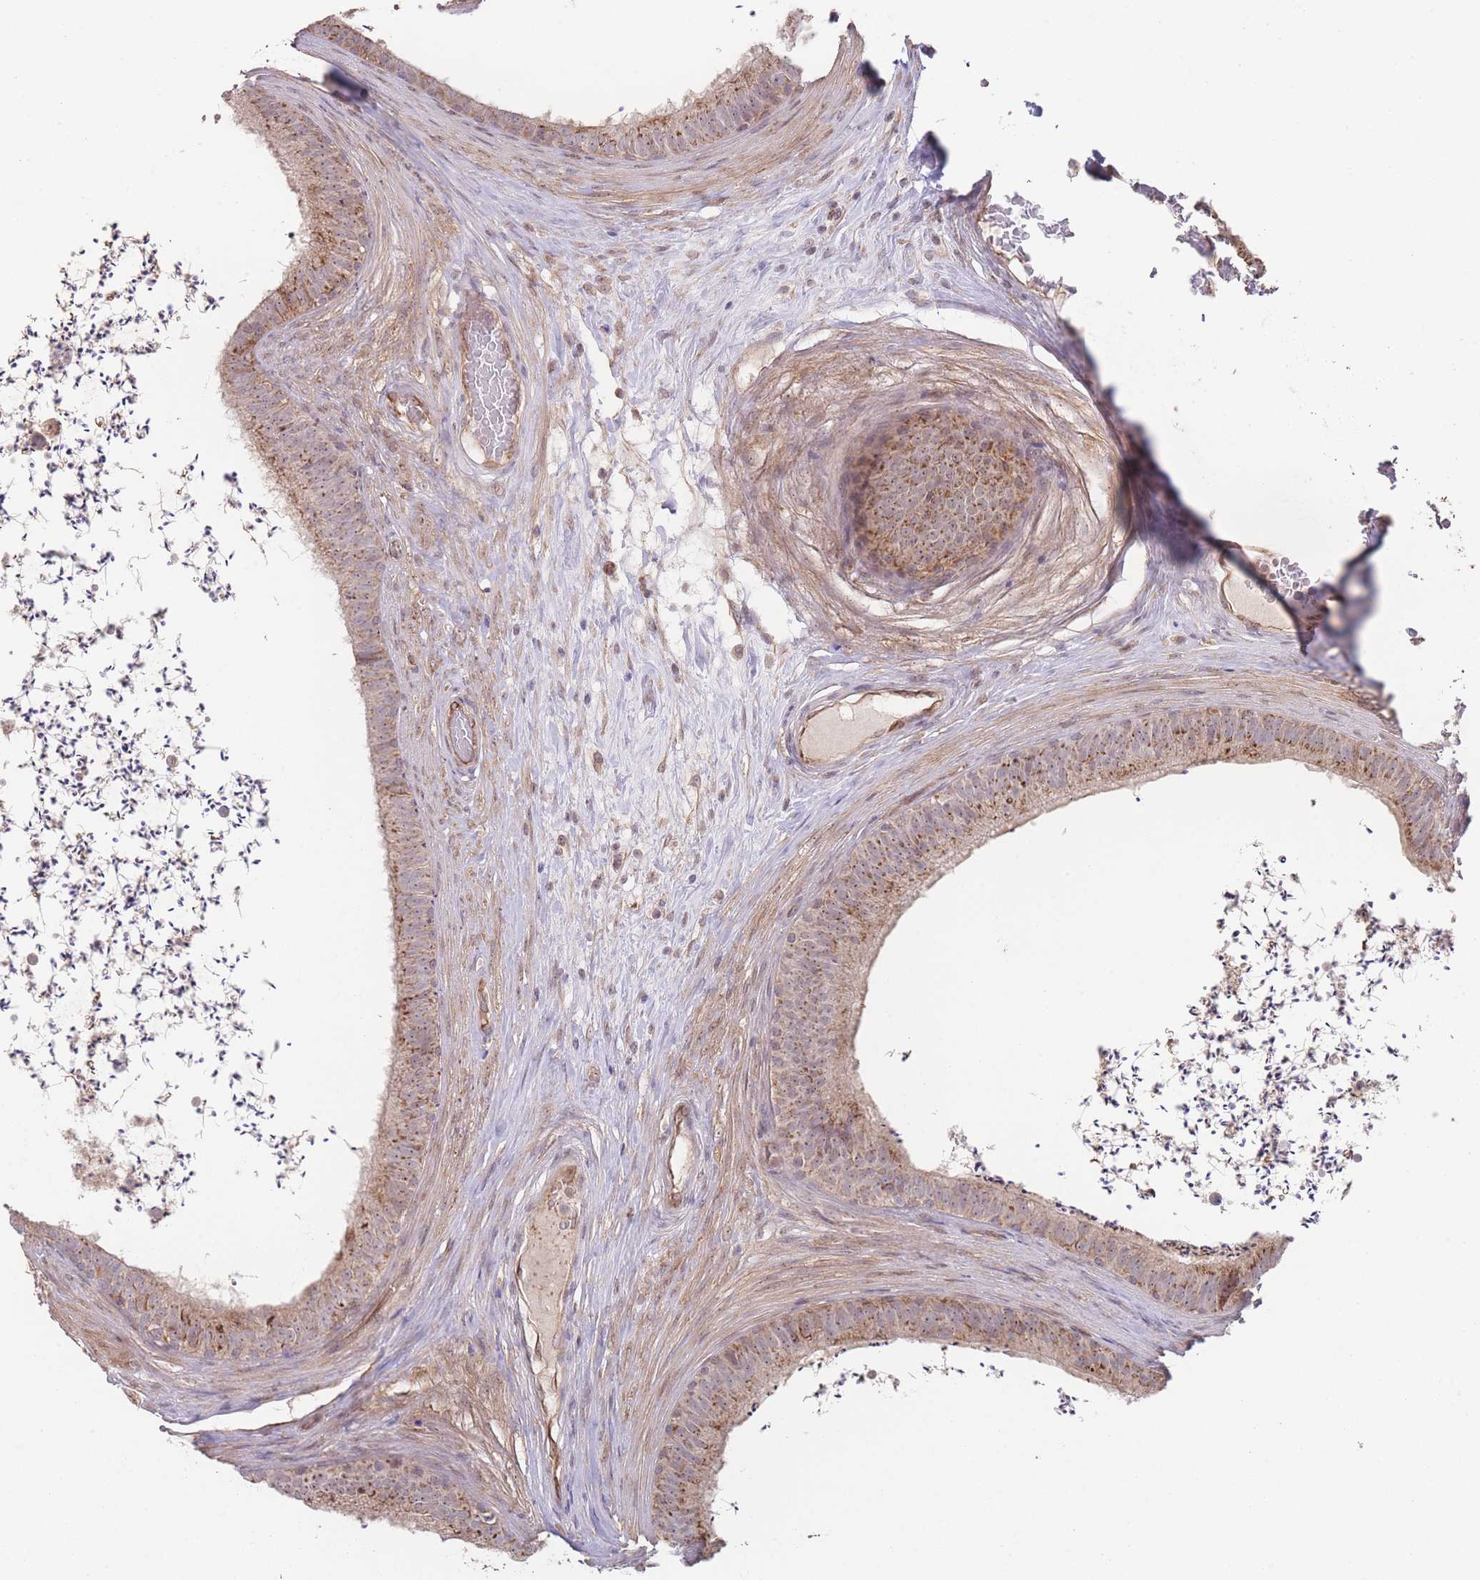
{"staining": {"intensity": "strong", "quantity": "25%-75%", "location": "cytoplasmic/membranous"}, "tissue": "epididymis", "cell_type": "Glandular cells", "image_type": "normal", "snomed": [{"axis": "morphology", "description": "Normal tissue, NOS"}, {"axis": "topography", "description": "Testis"}, {"axis": "topography", "description": "Epididymis"}], "caption": "Immunohistochemistry (IHC) (DAB) staining of normal human epididymis shows strong cytoplasmic/membranous protein expression in approximately 25%-75% of glandular cells.", "gene": "PXMP4", "patient": {"sex": "male", "age": 41}}